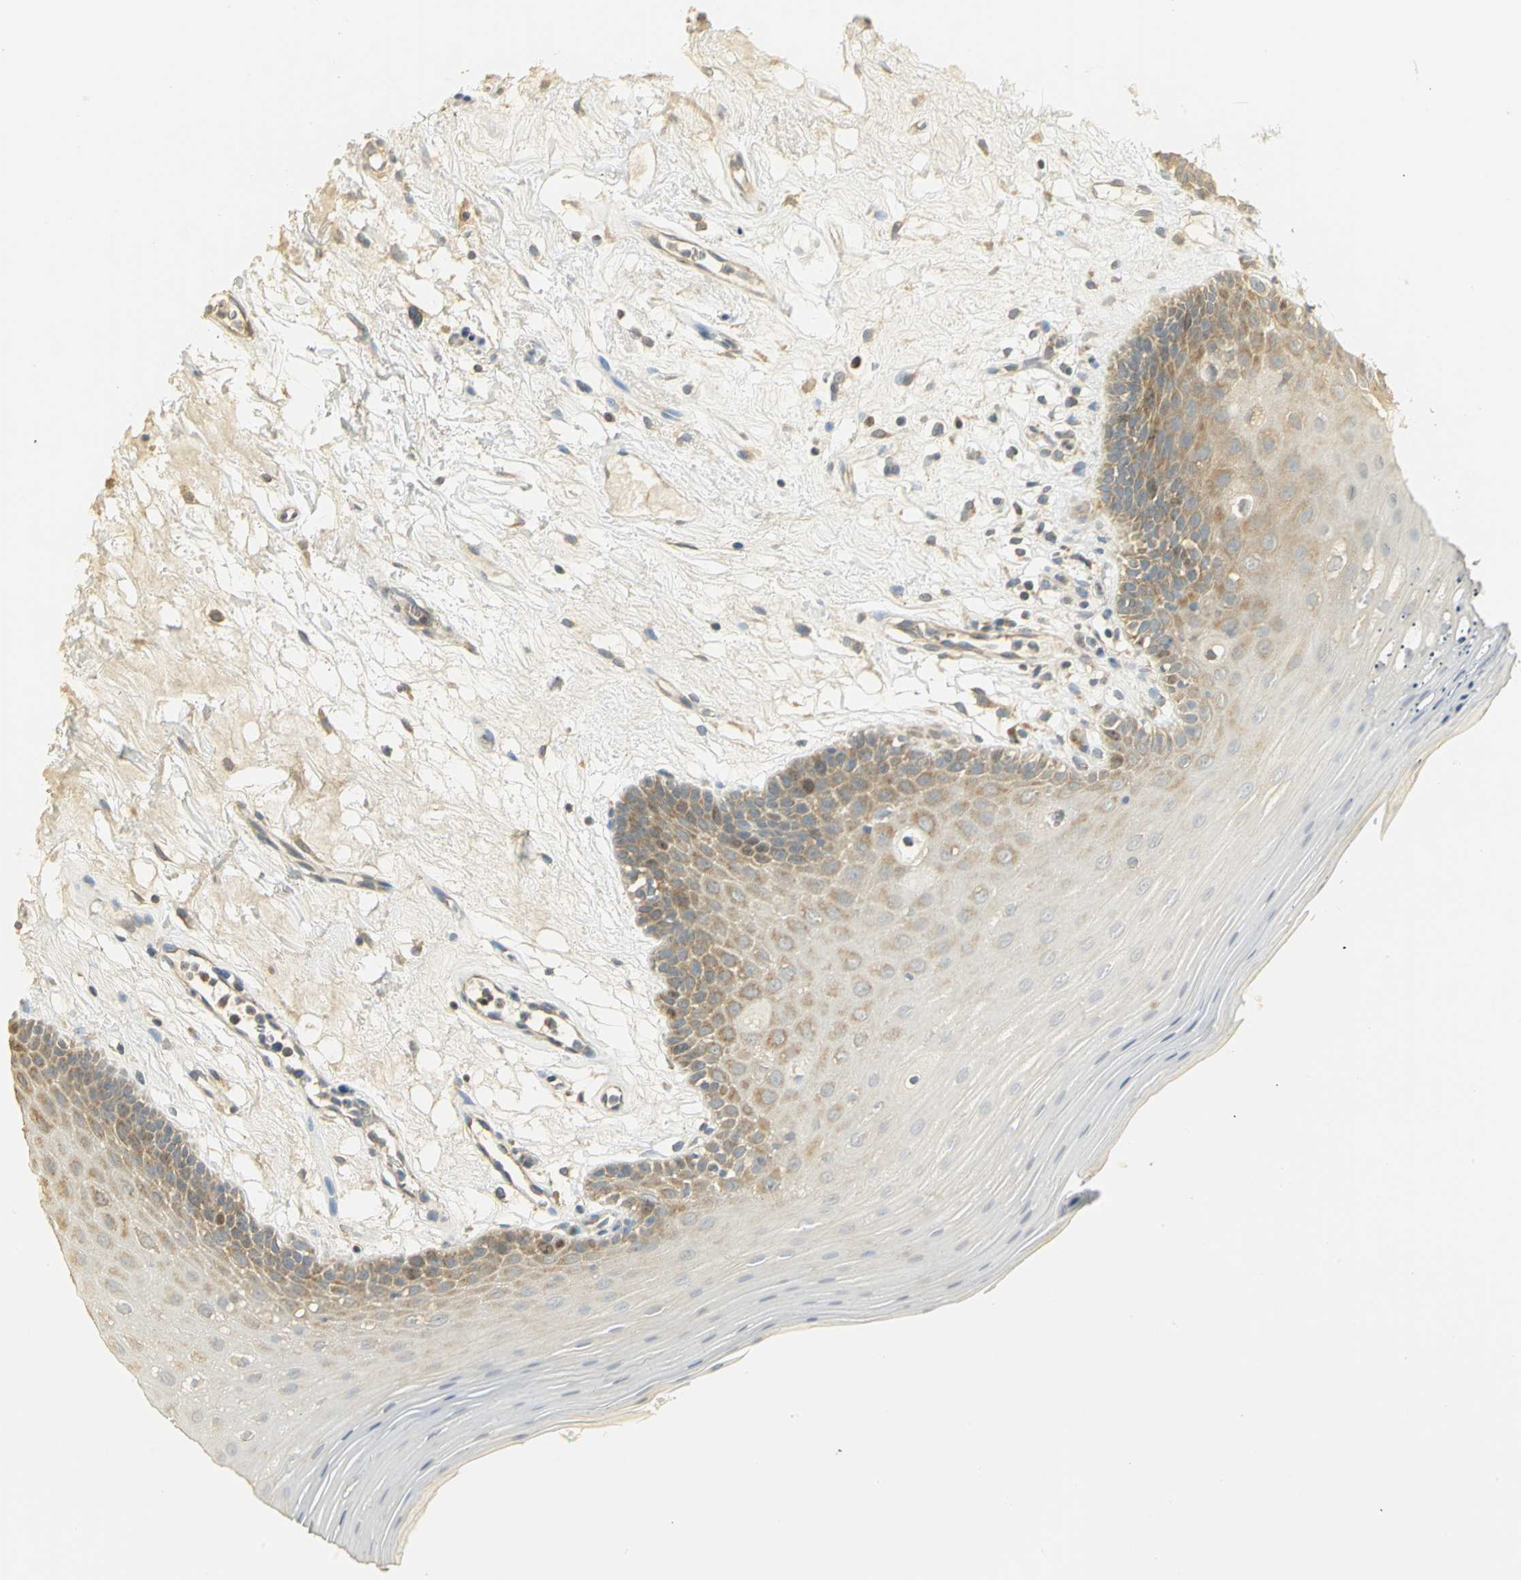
{"staining": {"intensity": "moderate", "quantity": ">75%", "location": "cytoplasmic/membranous"}, "tissue": "oral mucosa", "cell_type": "Squamous epithelial cells", "image_type": "normal", "snomed": [{"axis": "morphology", "description": "Normal tissue, NOS"}, {"axis": "morphology", "description": "Squamous cell carcinoma, NOS"}, {"axis": "topography", "description": "Skeletal muscle"}, {"axis": "topography", "description": "Oral tissue"}, {"axis": "topography", "description": "Head-Neck"}], "caption": "IHC staining of benign oral mucosa, which displays medium levels of moderate cytoplasmic/membranous expression in about >75% of squamous epithelial cells indicating moderate cytoplasmic/membranous protein expression. The staining was performed using DAB (3,3'-diaminobenzidine) (brown) for protein detection and nuclei were counterstained in hematoxylin (blue).", "gene": "RARS1", "patient": {"sex": "male", "age": 71}}